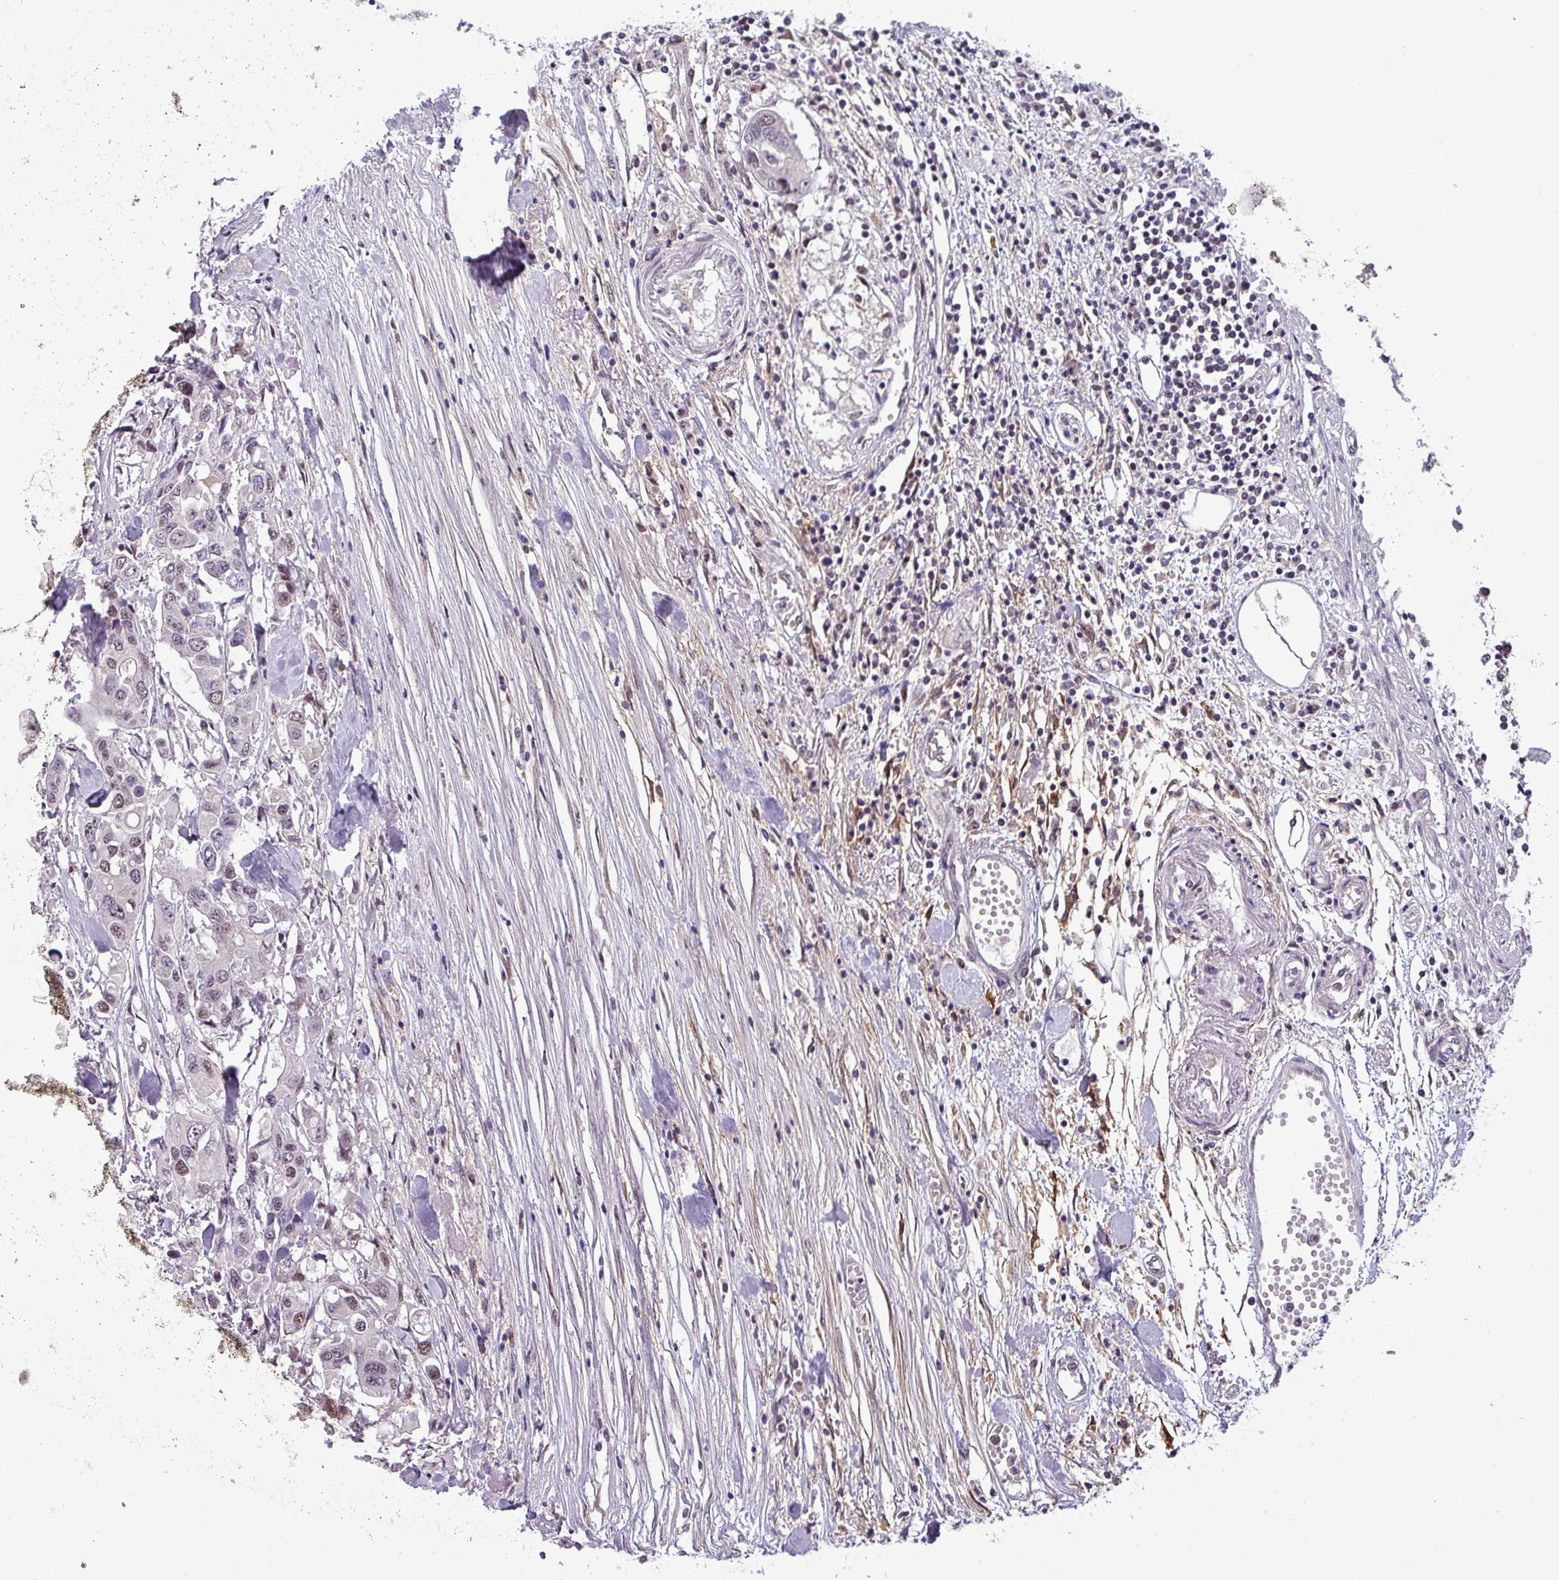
{"staining": {"intensity": "weak", "quantity": "25%-75%", "location": "nuclear"}, "tissue": "colorectal cancer", "cell_type": "Tumor cells", "image_type": "cancer", "snomed": [{"axis": "morphology", "description": "Adenocarcinoma, NOS"}, {"axis": "topography", "description": "Colon"}], "caption": "Brown immunohistochemical staining in adenocarcinoma (colorectal) shows weak nuclear expression in approximately 25%-75% of tumor cells.", "gene": "NPFFR1", "patient": {"sex": "male", "age": 77}}